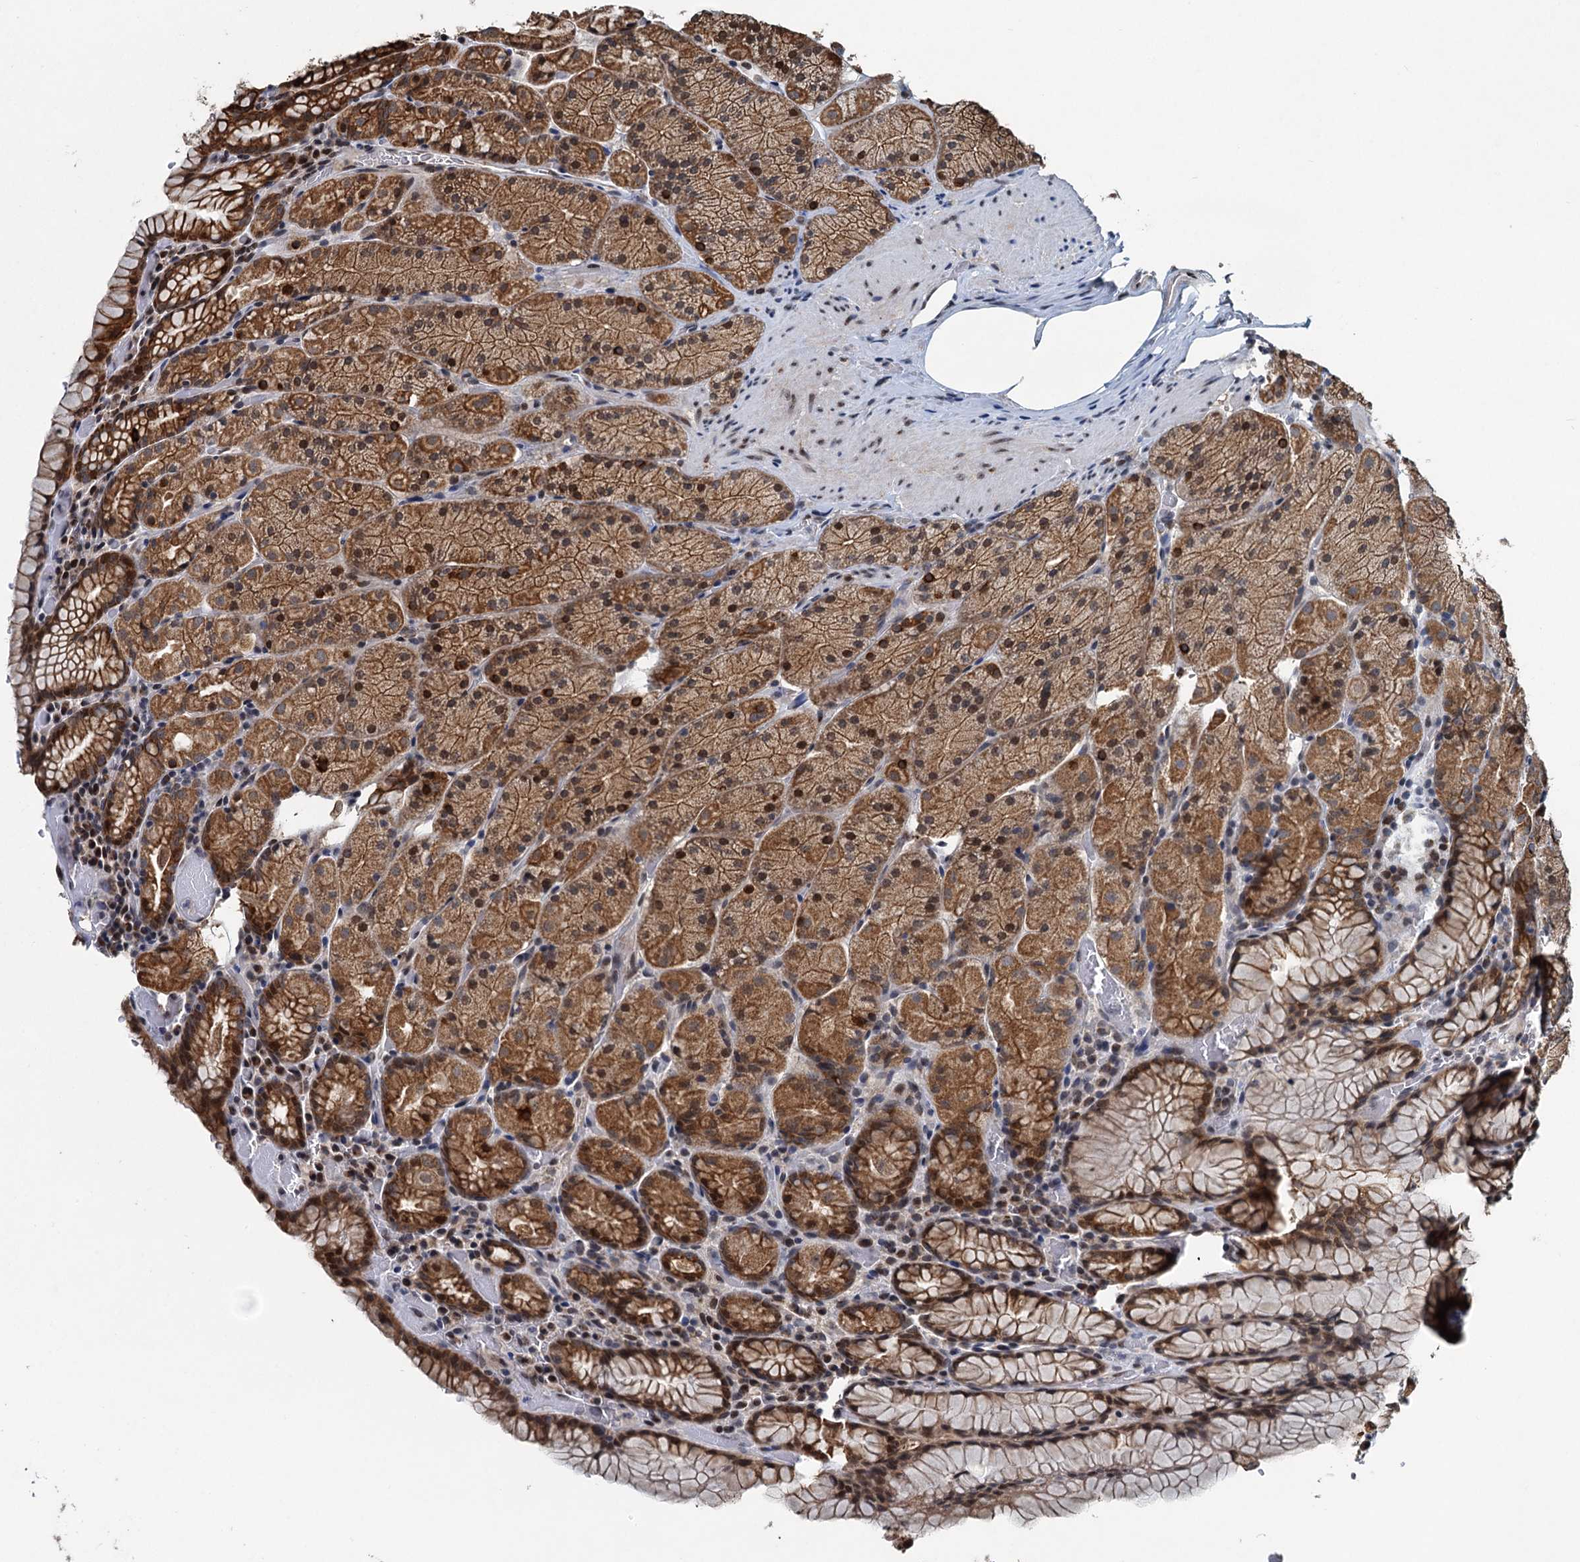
{"staining": {"intensity": "strong", "quantity": ">75%", "location": "cytoplasmic/membranous,nuclear"}, "tissue": "stomach", "cell_type": "Glandular cells", "image_type": "normal", "snomed": [{"axis": "morphology", "description": "Normal tissue, NOS"}, {"axis": "topography", "description": "Stomach, upper"}, {"axis": "topography", "description": "Stomach, lower"}], "caption": "The histopathology image demonstrates staining of normal stomach, revealing strong cytoplasmic/membranous,nuclear protein positivity (brown color) within glandular cells.", "gene": "RITA1", "patient": {"sex": "male", "age": 80}}